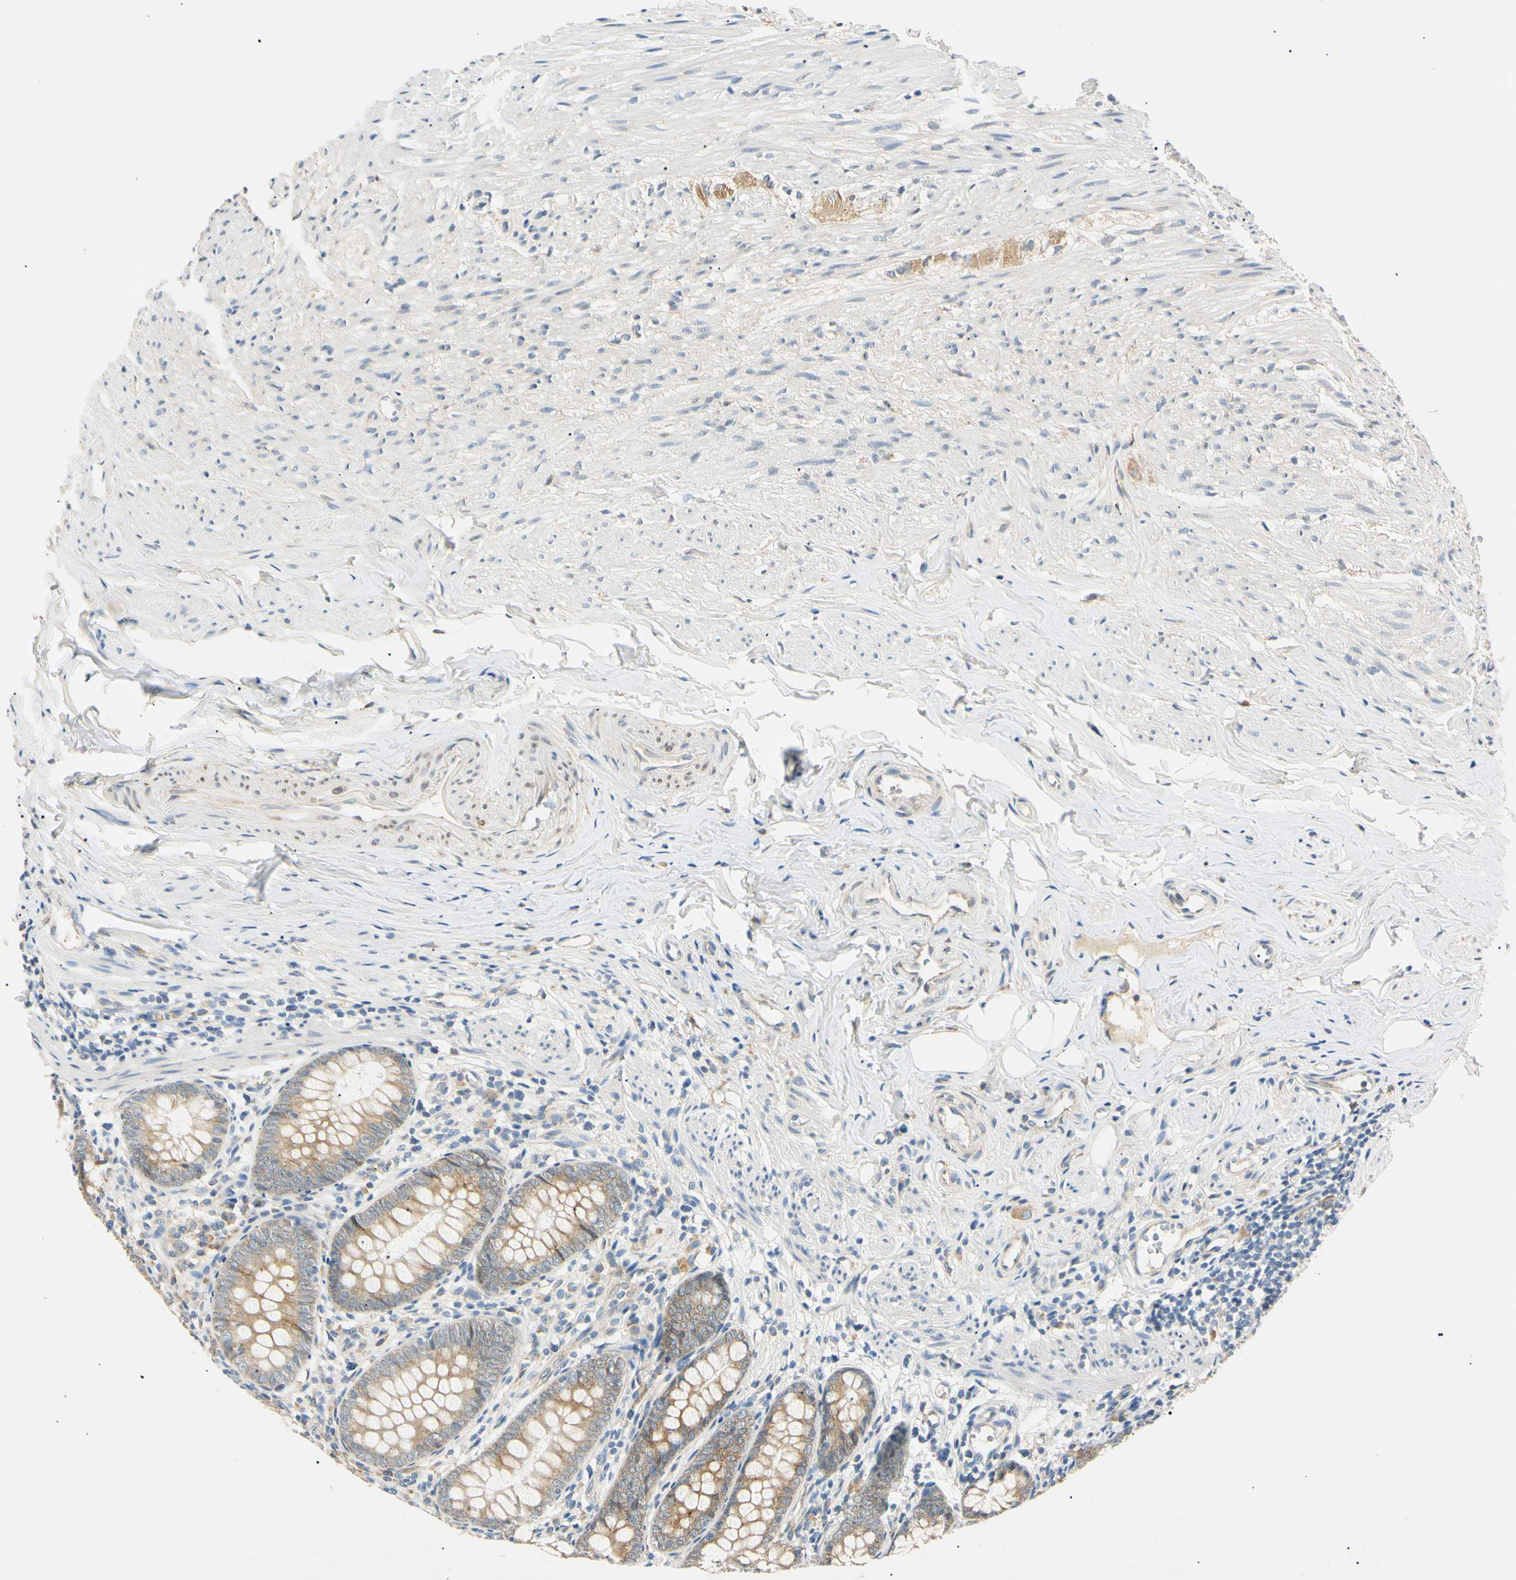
{"staining": {"intensity": "moderate", "quantity": ">75%", "location": "cytoplasmic/membranous"}, "tissue": "appendix", "cell_type": "Glandular cells", "image_type": "normal", "snomed": [{"axis": "morphology", "description": "Normal tissue, NOS"}, {"axis": "topography", "description": "Appendix"}], "caption": "Glandular cells demonstrate moderate cytoplasmic/membranous staining in about >75% of cells in normal appendix.", "gene": "DNAJB12", "patient": {"sex": "female", "age": 77}}